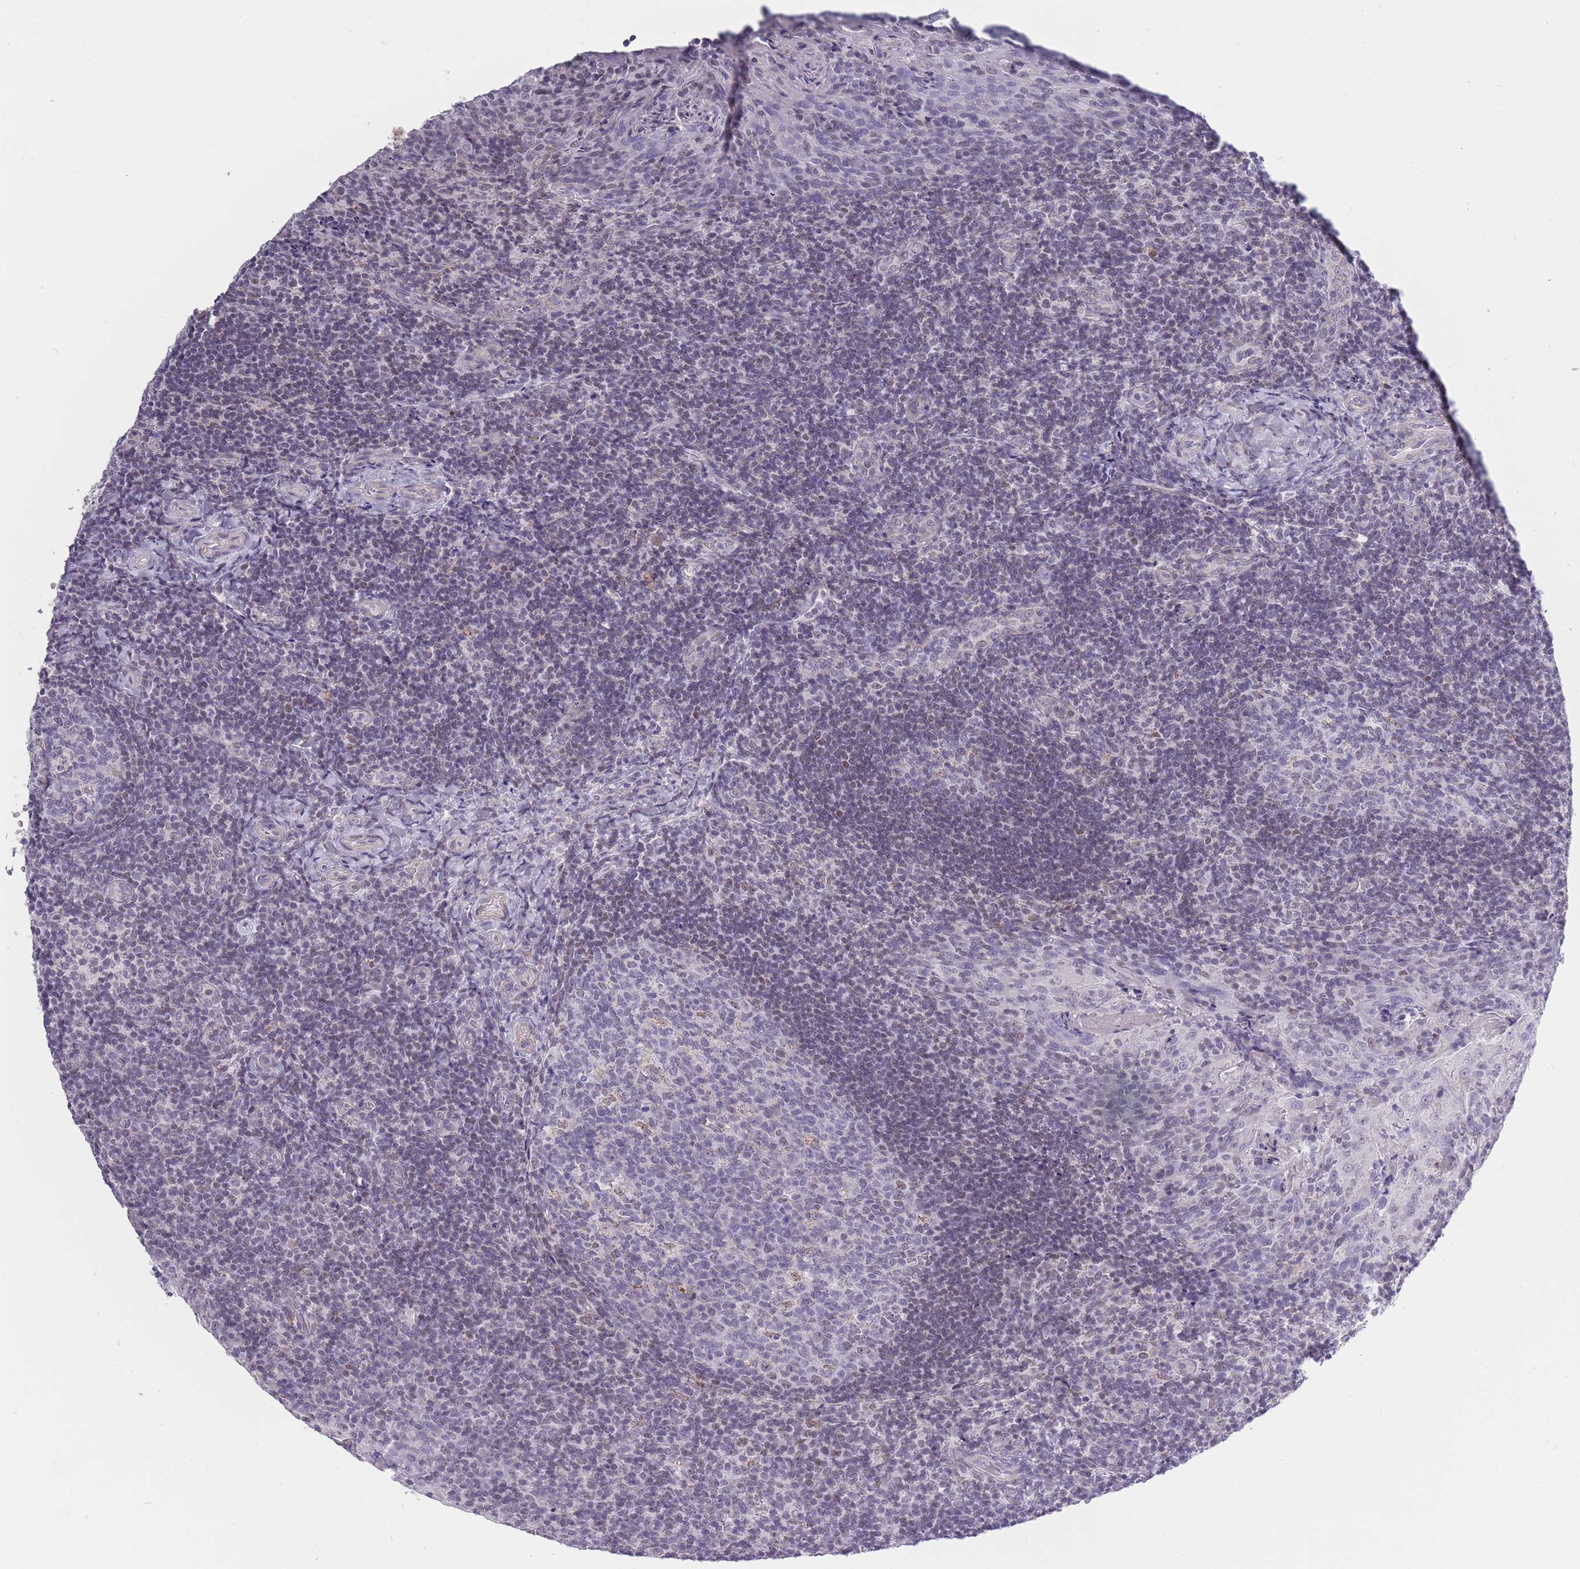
{"staining": {"intensity": "weak", "quantity": "<25%", "location": "nuclear"}, "tissue": "tonsil", "cell_type": "Germinal center cells", "image_type": "normal", "snomed": [{"axis": "morphology", "description": "Normal tissue, NOS"}, {"axis": "topography", "description": "Tonsil"}], "caption": "Germinal center cells are negative for brown protein staining in benign tonsil. The staining is performed using DAB (3,3'-diaminobenzidine) brown chromogen with nuclei counter-stained in using hematoxylin.", "gene": "ZBTB24", "patient": {"sex": "male", "age": 17}}